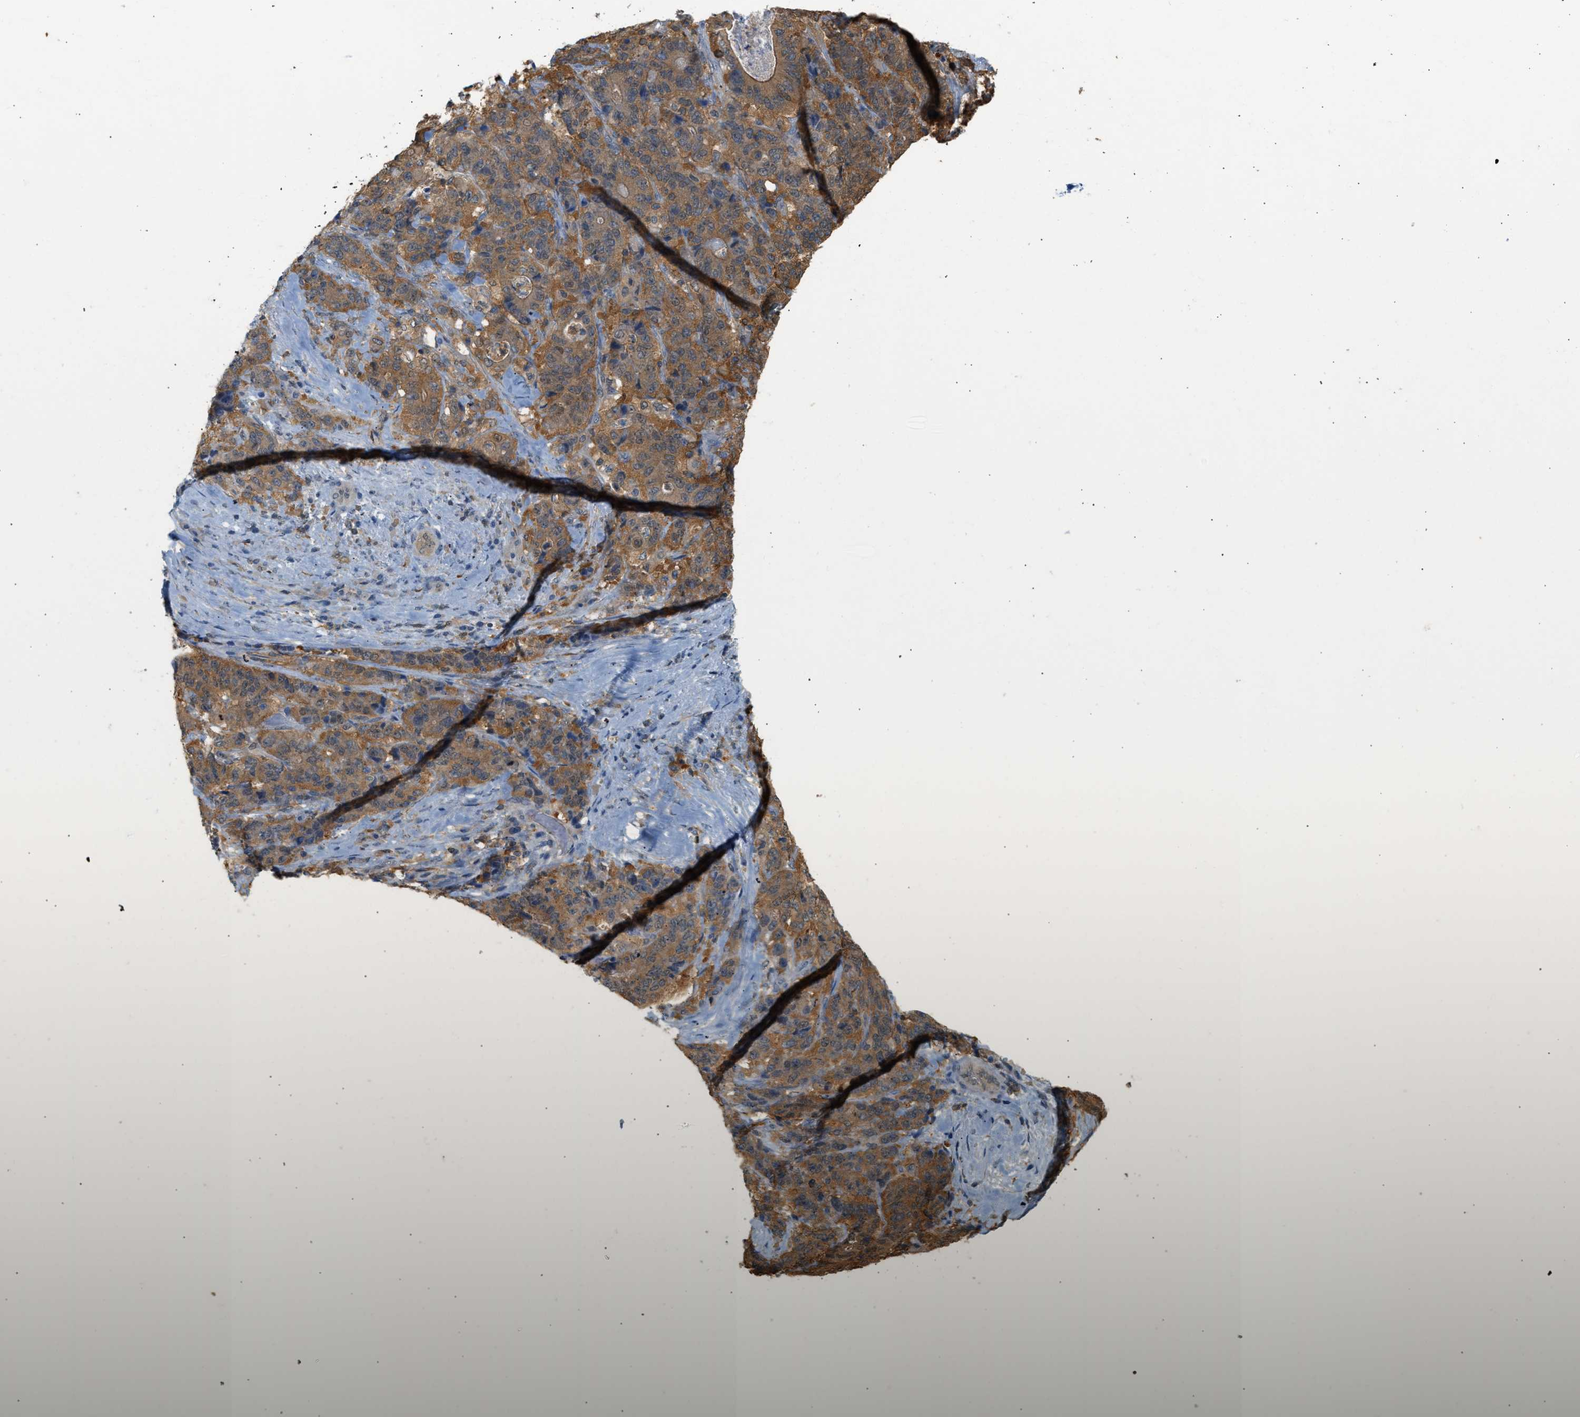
{"staining": {"intensity": "moderate", "quantity": ">75%", "location": "cytoplasmic/membranous"}, "tissue": "stomach cancer", "cell_type": "Tumor cells", "image_type": "cancer", "snomed": [{"axis": "morphology", "description": "Adenocarcinoma, NOS"}, {"axis": "topography", "description": "Stomach"}], "caption": "Immunohistochemistry of human stomach adenocarcinoma displays medium levels of moderate cytoplasmic/membranous positivity in approximately >75% of tumor cells. The protein of interest is stained brown, and the nuclei are stained in blue (DAB IHC with brightfield microscopy, high magnification).", "gene": "ENO1", "patient": {"sex": "female", "age": 73}}